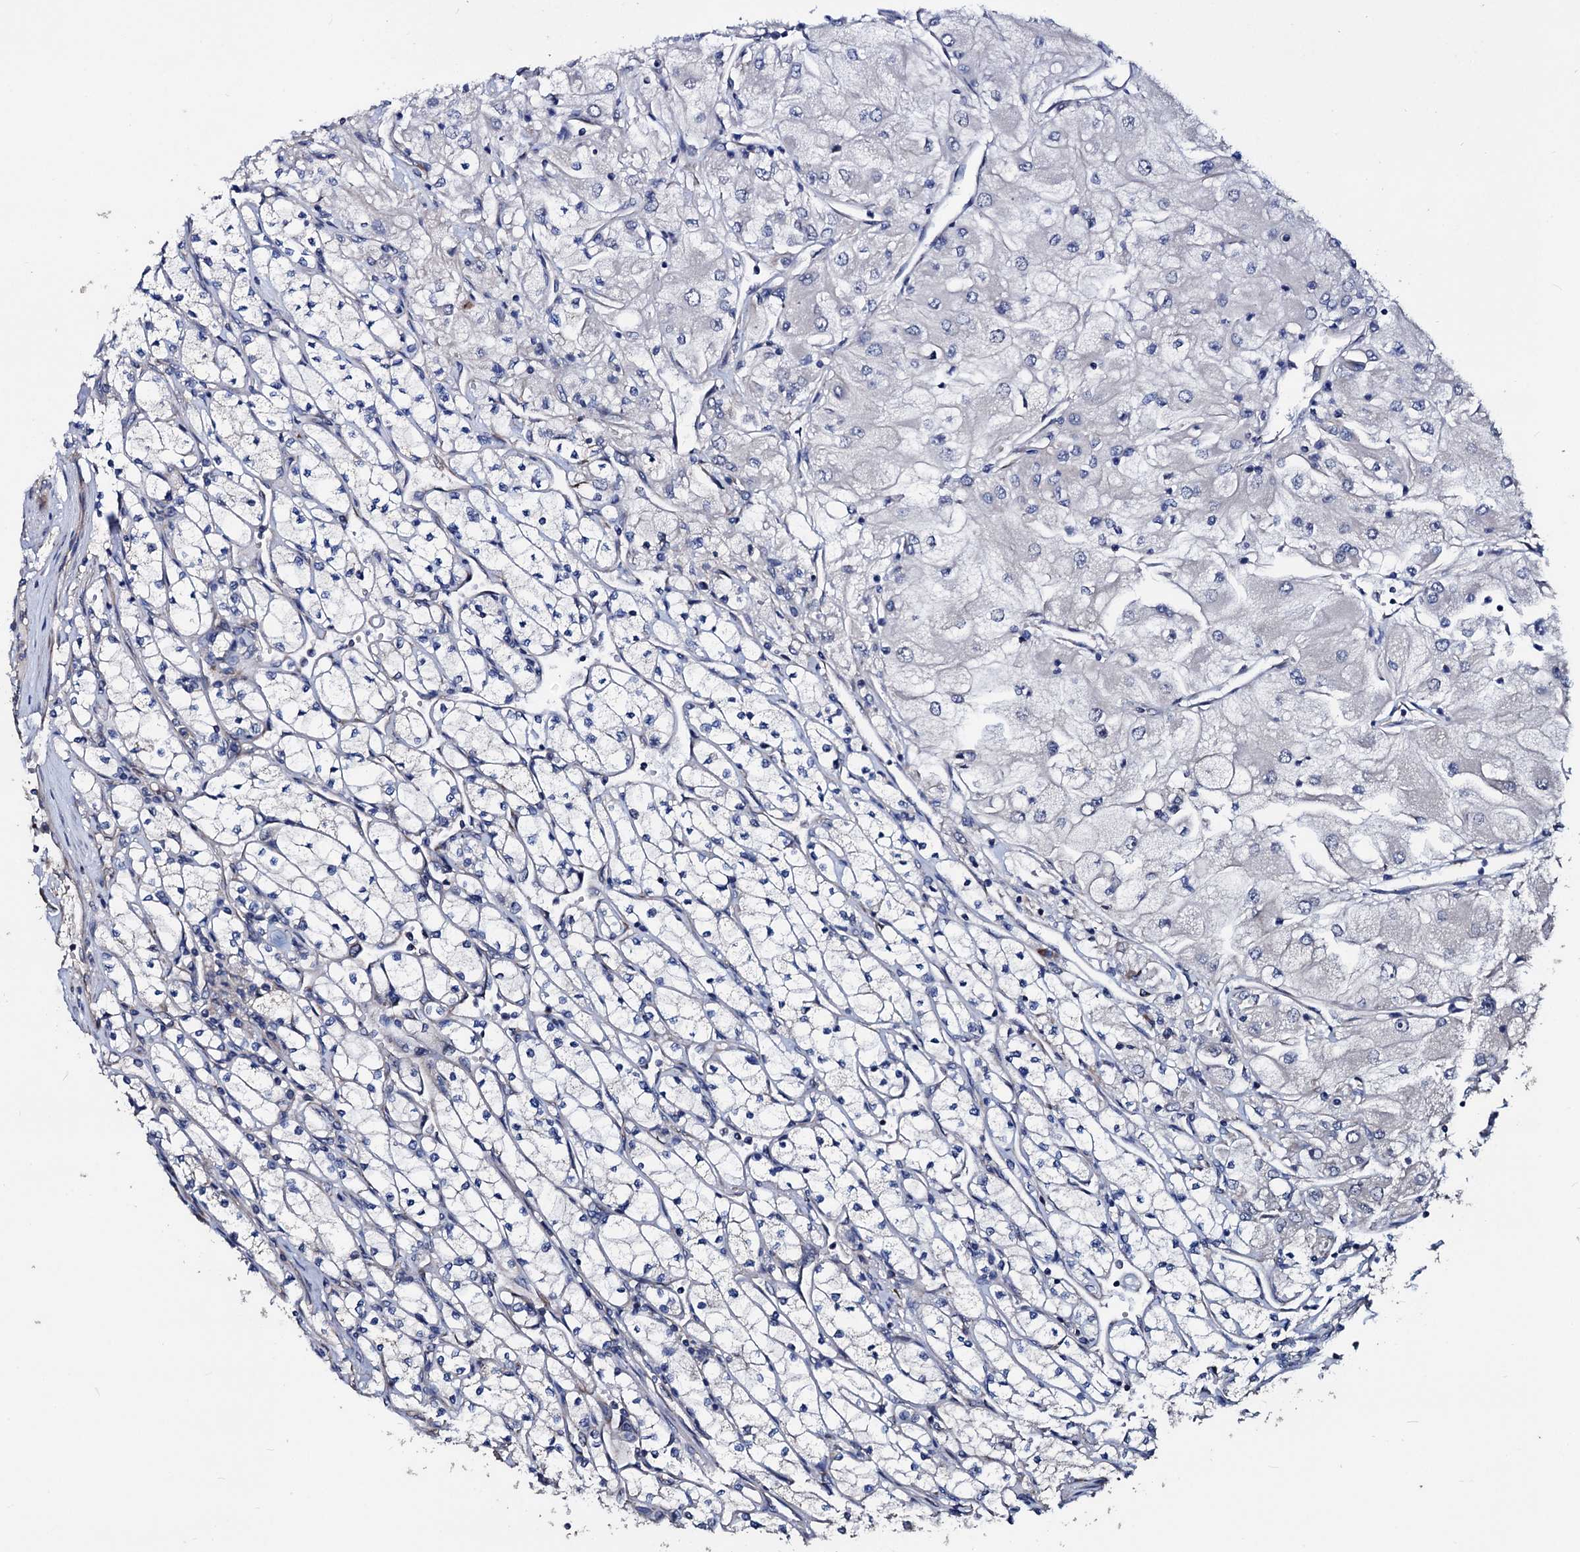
{"staining": {"intensity": "negative", "quantity": "none", "location": "none"}, "tissue": "renal cancer", "cell_type": "Tumor cells", "image_type": "cancer", "snomed": [{"axis": "morphology", "description": "Adenocarcinoma, NOS"}, {"axis": "topography", "description": "Kidney"}], "caption": "IHC image of neoplastic tissue: human renal cancer (adenocarcinoma) stained with DAB (3,3'-diaminobenzidine) reveals no significant protein positivity in tumor cells.", "gene": "AKAP11", "patient": {"sex": "male", "age": 80}}